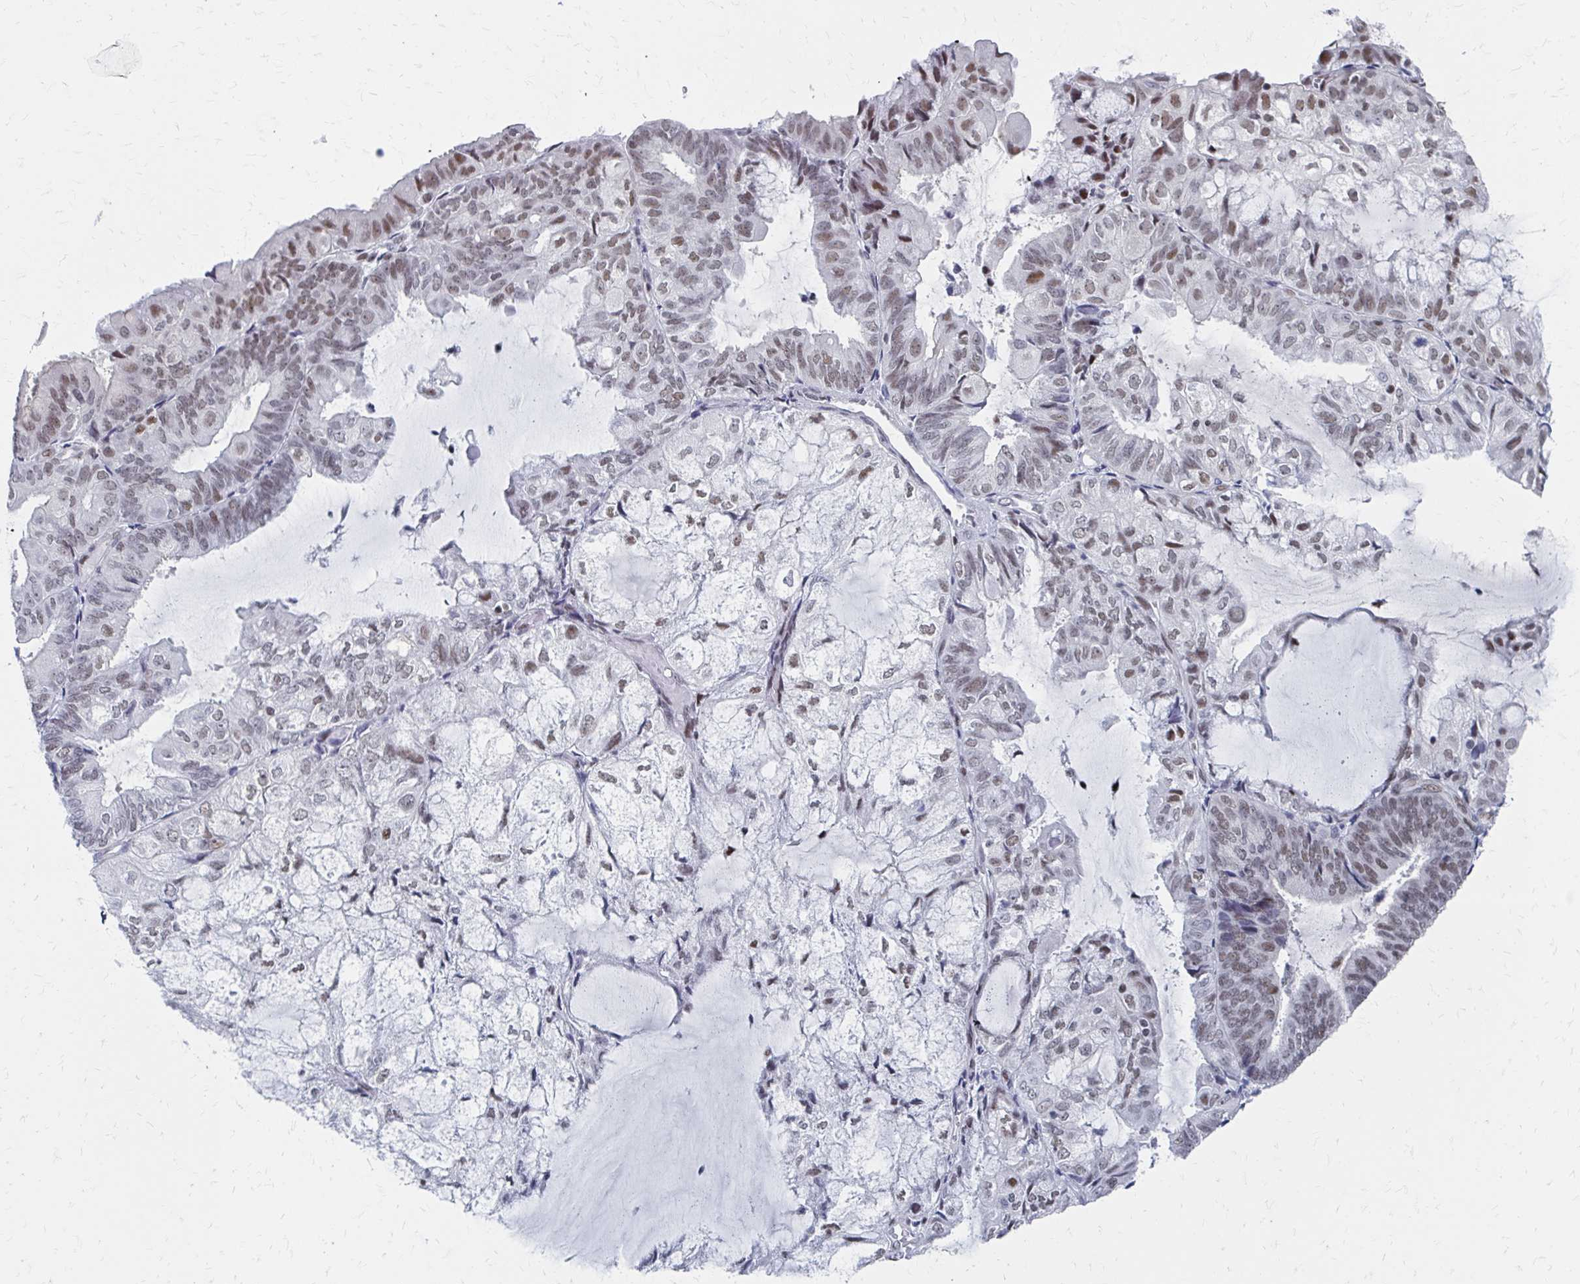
{"staining": {"intensity": "moderate", "quantity": "25%-75%", "location": "nuclear"}, "tissue": "endometrial cancer", "cell_type": "Tumor cells", "image_type": "cancer", "snomed": [{"axis": "morphology", "description": "Adenocarcinoma, NOS"}, {"axis": "topography", "description": "Endometrium"}], "caption": "Human endometrial cancer stained for a protein (brown) displays moderate nuclear positive expression in about 25%-75% of tumor cells.", "gene": "CDIN1", "patient": {"sex": "female", "age": 81}}